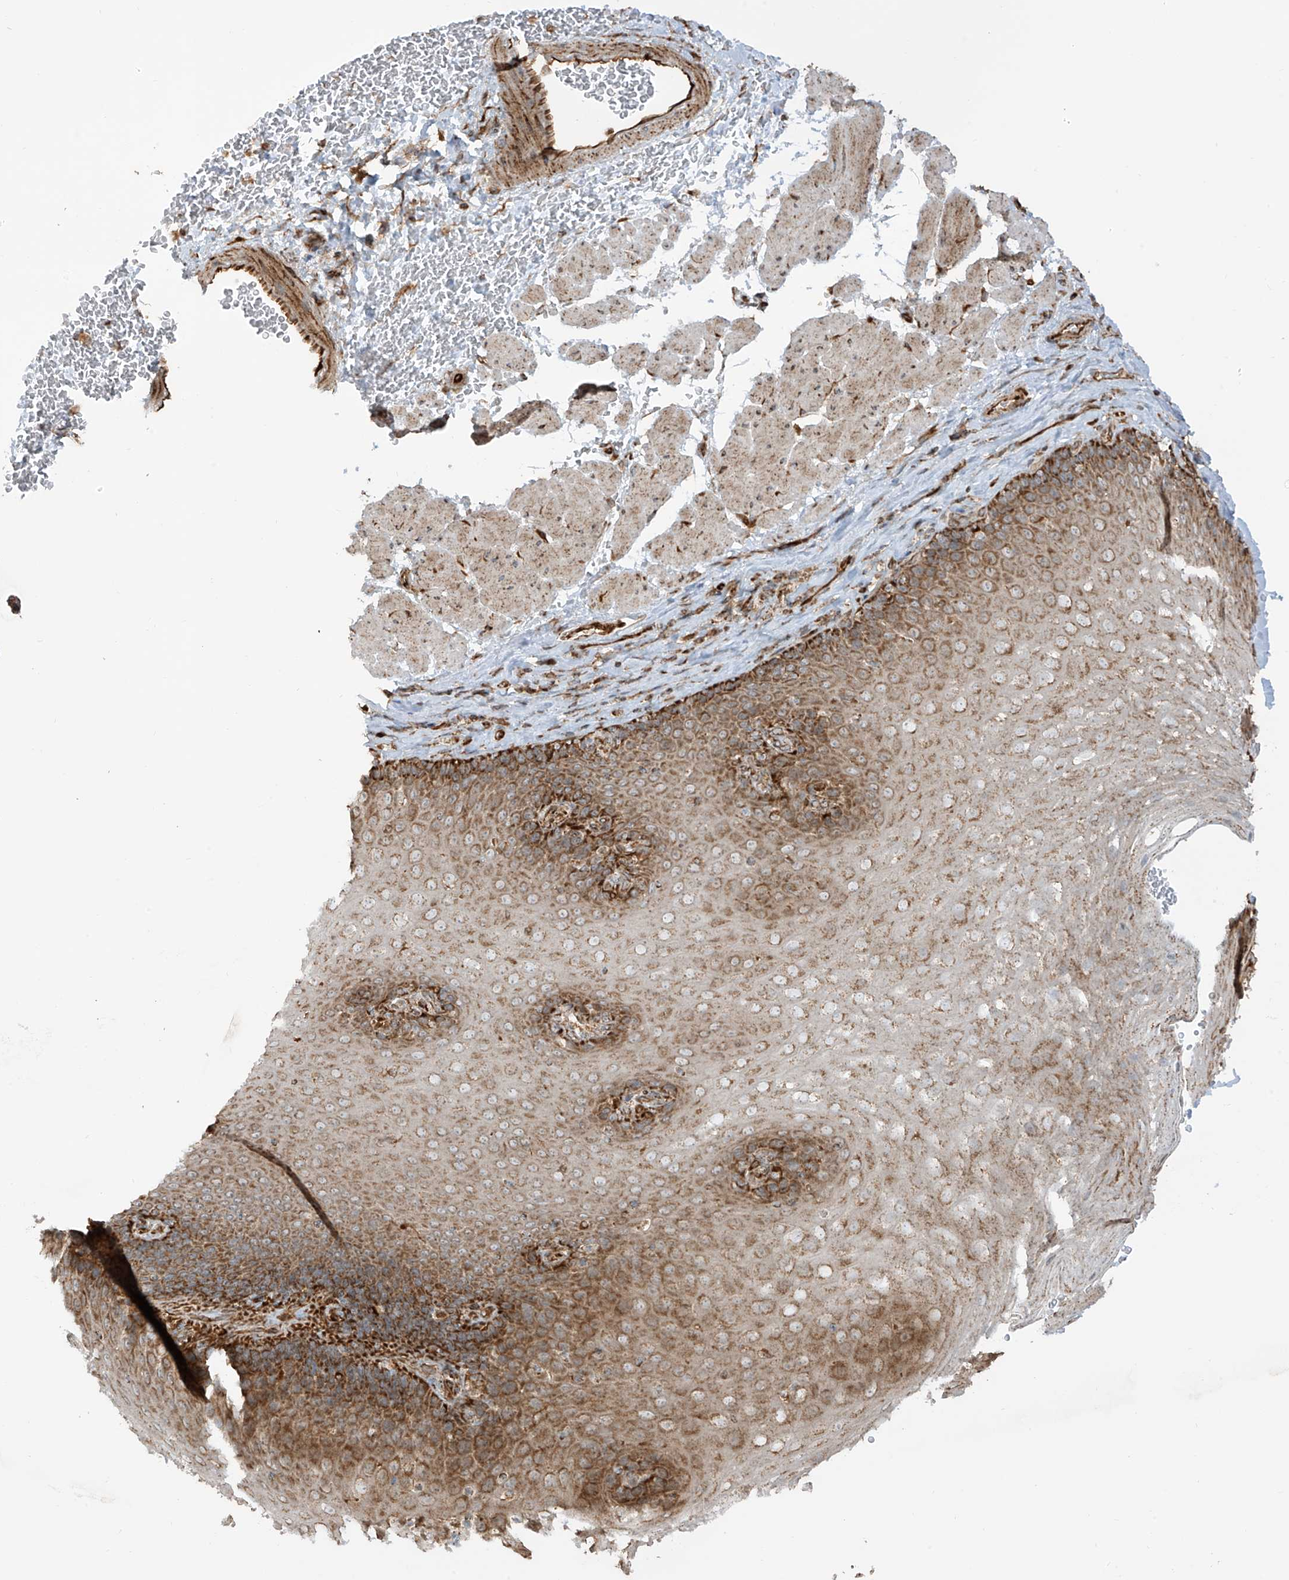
{"staining": {"intensity": "moderate", "quantity": "25%-75%", "location": "cytoplasmic/membranous"}, "tissue": "esophagus", "cell_type": "Squamous epithelial cells", "image_type": "normal", "snomed": [{"axis": "morphology", "description": "Normal tissue, NOS"}, {"axis": "topography", "description": "Esophagus"}], "caption": "IHC of normal esophagus reveals medium levels of moderate cytoplasmic/membranous positivity in approximately 25%-75% of squamous epithelial cells. The staining was performed using DAB (3,3'-diaminobenzidine) to visualize the protein expression in brown, while the nuclei were stained in blue with hematoxylin (Magnification: 20x).", "gene": "EIF5B", "patient": {"sex": "female", "age": 66}}